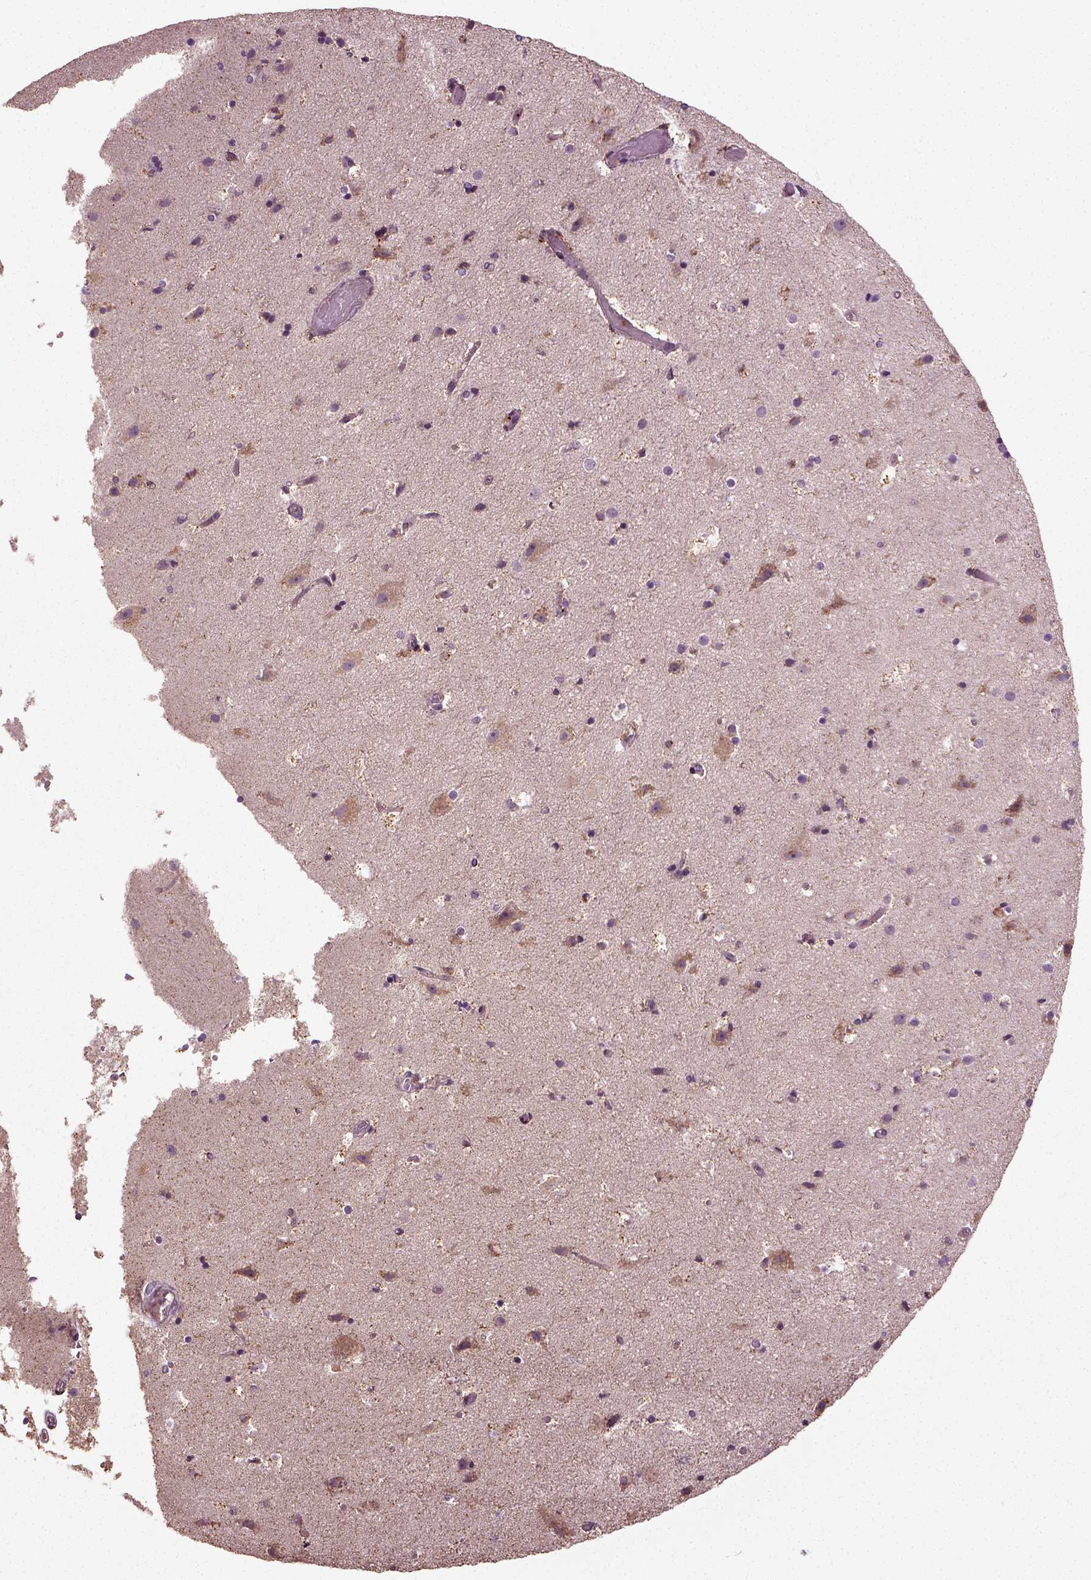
{"staining": {"intensity": "negative", "quantity": "none", "location": "none"}, "tissue": "cerebral cortex", "cell_type": "Endothelial cells", "image_type": "normal", "snomed": [{"axis": "morphology", "description": "Normal tissue, NOS"}, {"axis": "topography", "description": "Cerebral cortex"}], "caption": "This image is of normal cerebral cortex stained with immunohistochemistry to label a protein in brown with the nuclei are counter-stained blue. There is no expression in endothelial cells. (Stains: DAB (3,3'-diaminobenzidine) IHC with hematoxylin counter stain, Microscopy: brightfield microscopy at high magnification).", "gene": "ERV3", "patient": {"sex": "female", "age": 52}}